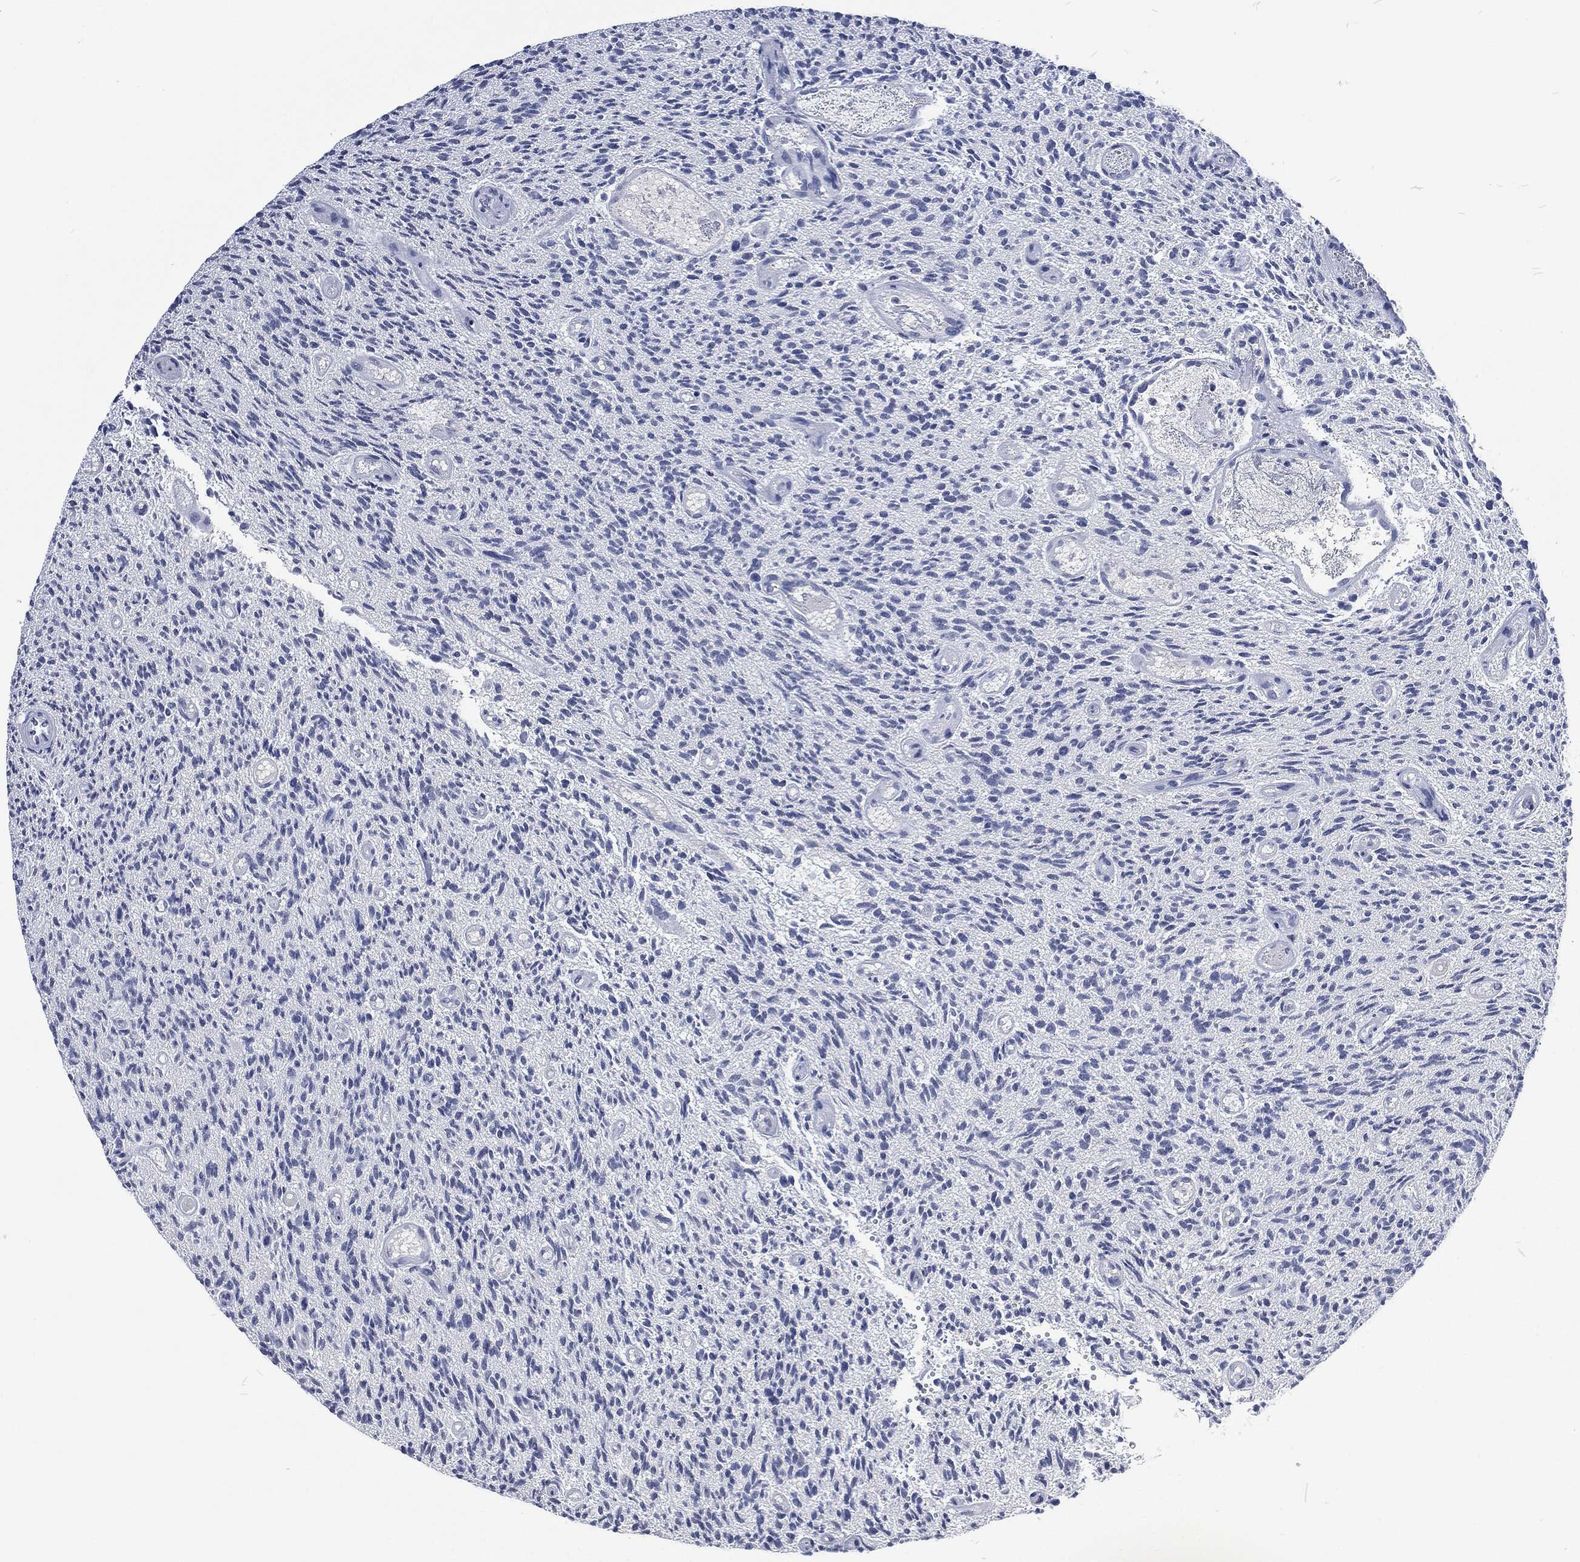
{"staining": {"intensity": "strong", "quantity": "<25%", "location": "nuclear"}, "tissue": "glioma", "cell_type": "Tumor cells", "image_type": "cancer", "snomed": [{"axis": "morphology", "description": "Glioma, malignant, High grade"}, {"axis": "topography", "description": "Brain"}], "caption": "Protein staining of glioma tissue exhibits strong nuclear positivity in about <25% of tumor cells.", "gene": "DCPS", "patient": {"sex": "male", "age": 64}}